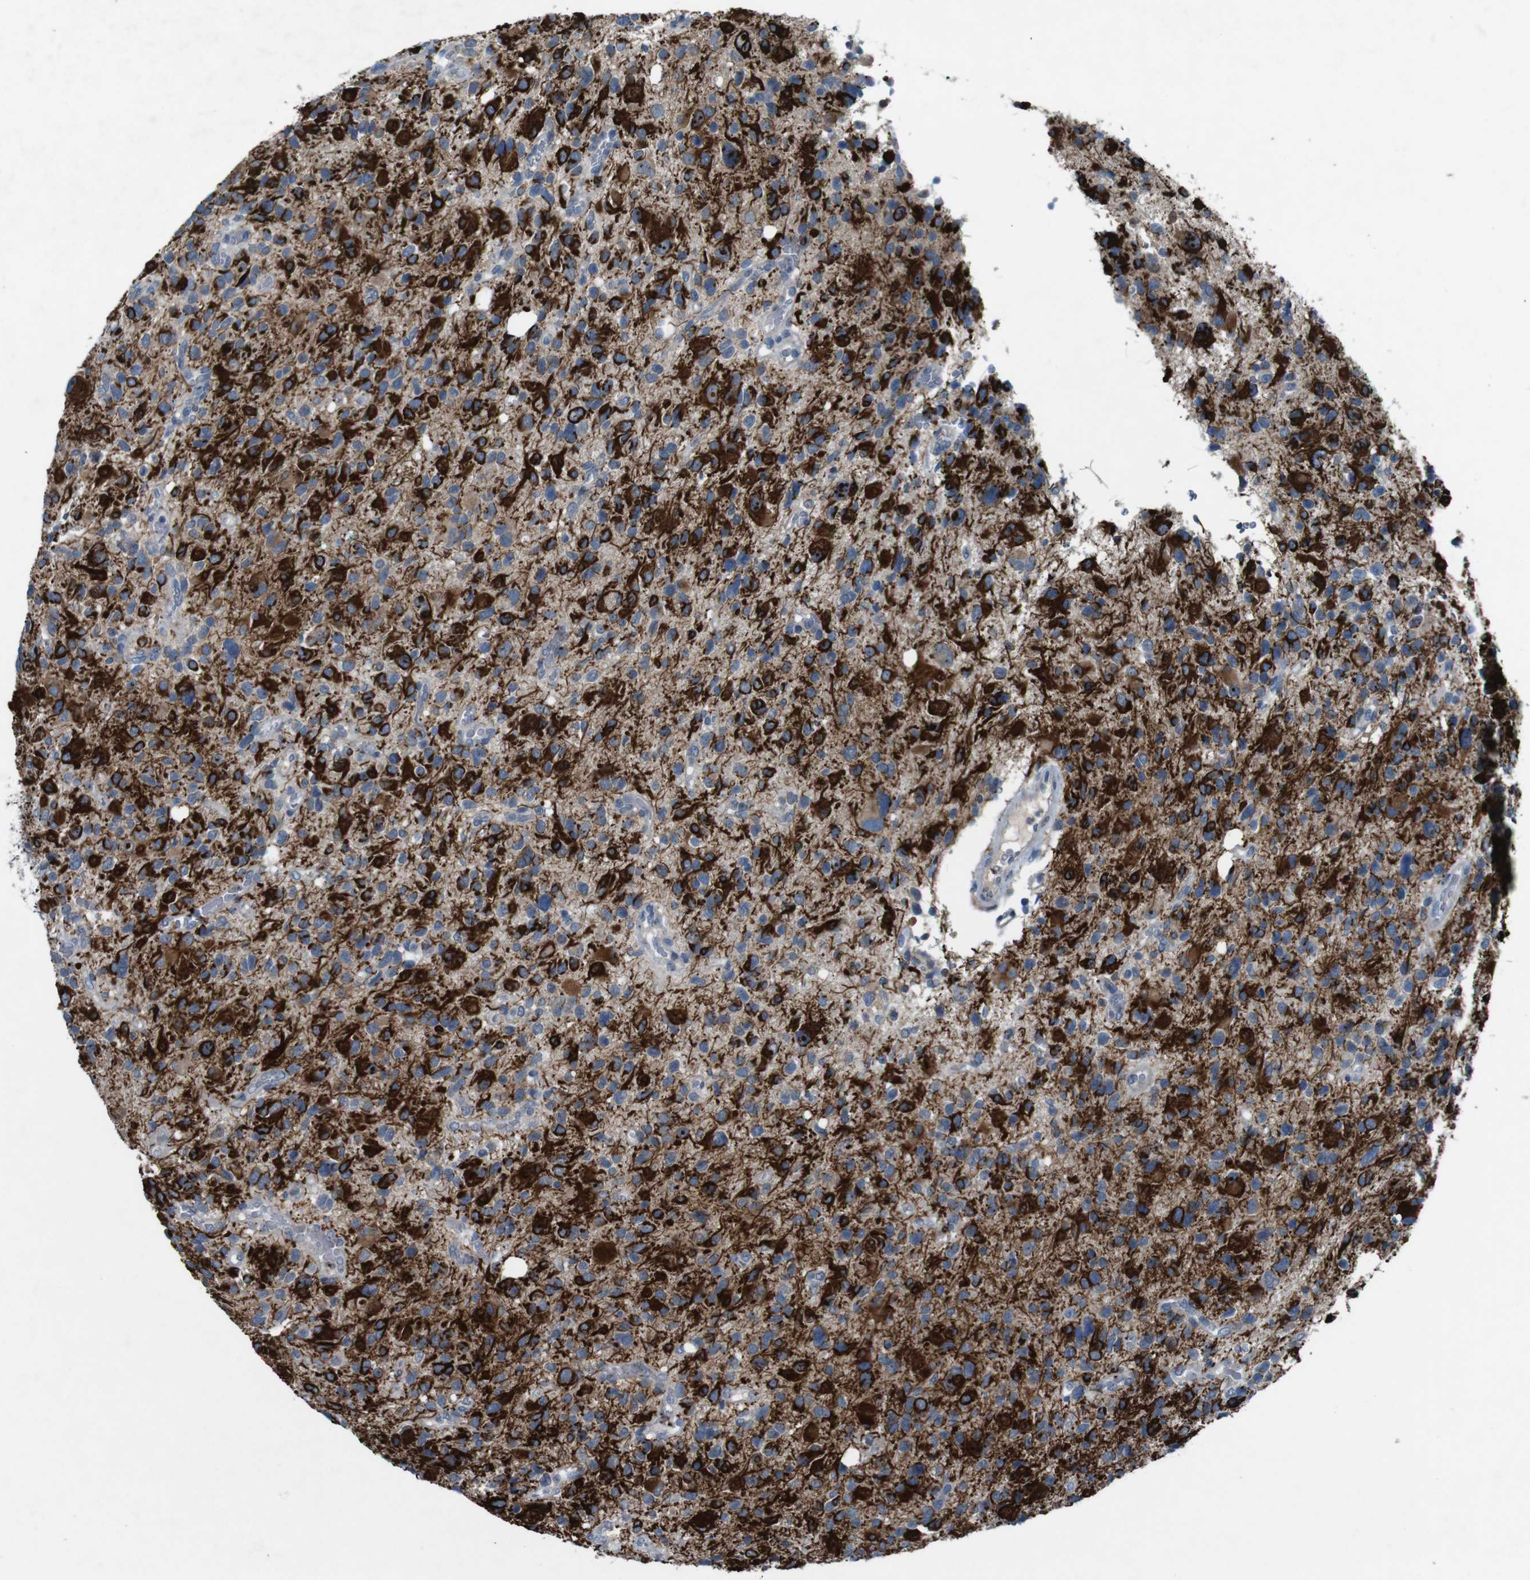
{"staining": {"intensity": "strong", "quantity": "25%-75%", "location": "cytoplasmic/membranous"}, "tissue": "glioma", "cell_type": "Tumor cells", "image_type": "cancer", "snomed": [{"axis": "morphology", "description": "Glioma, malignant, High grade"}, {"axis": "topography", "description": "Brain"}], "caption": "Immunohistochemical staining of glioma reveals high levels of strong cytoplasmic/membranous protein positivity in approximately 25%-75% of tumor cells. (IHC, brightfield microscopy, high magnification).", "gene": "MOGAT3", "patient": {"sex": "male", "age": 48}}